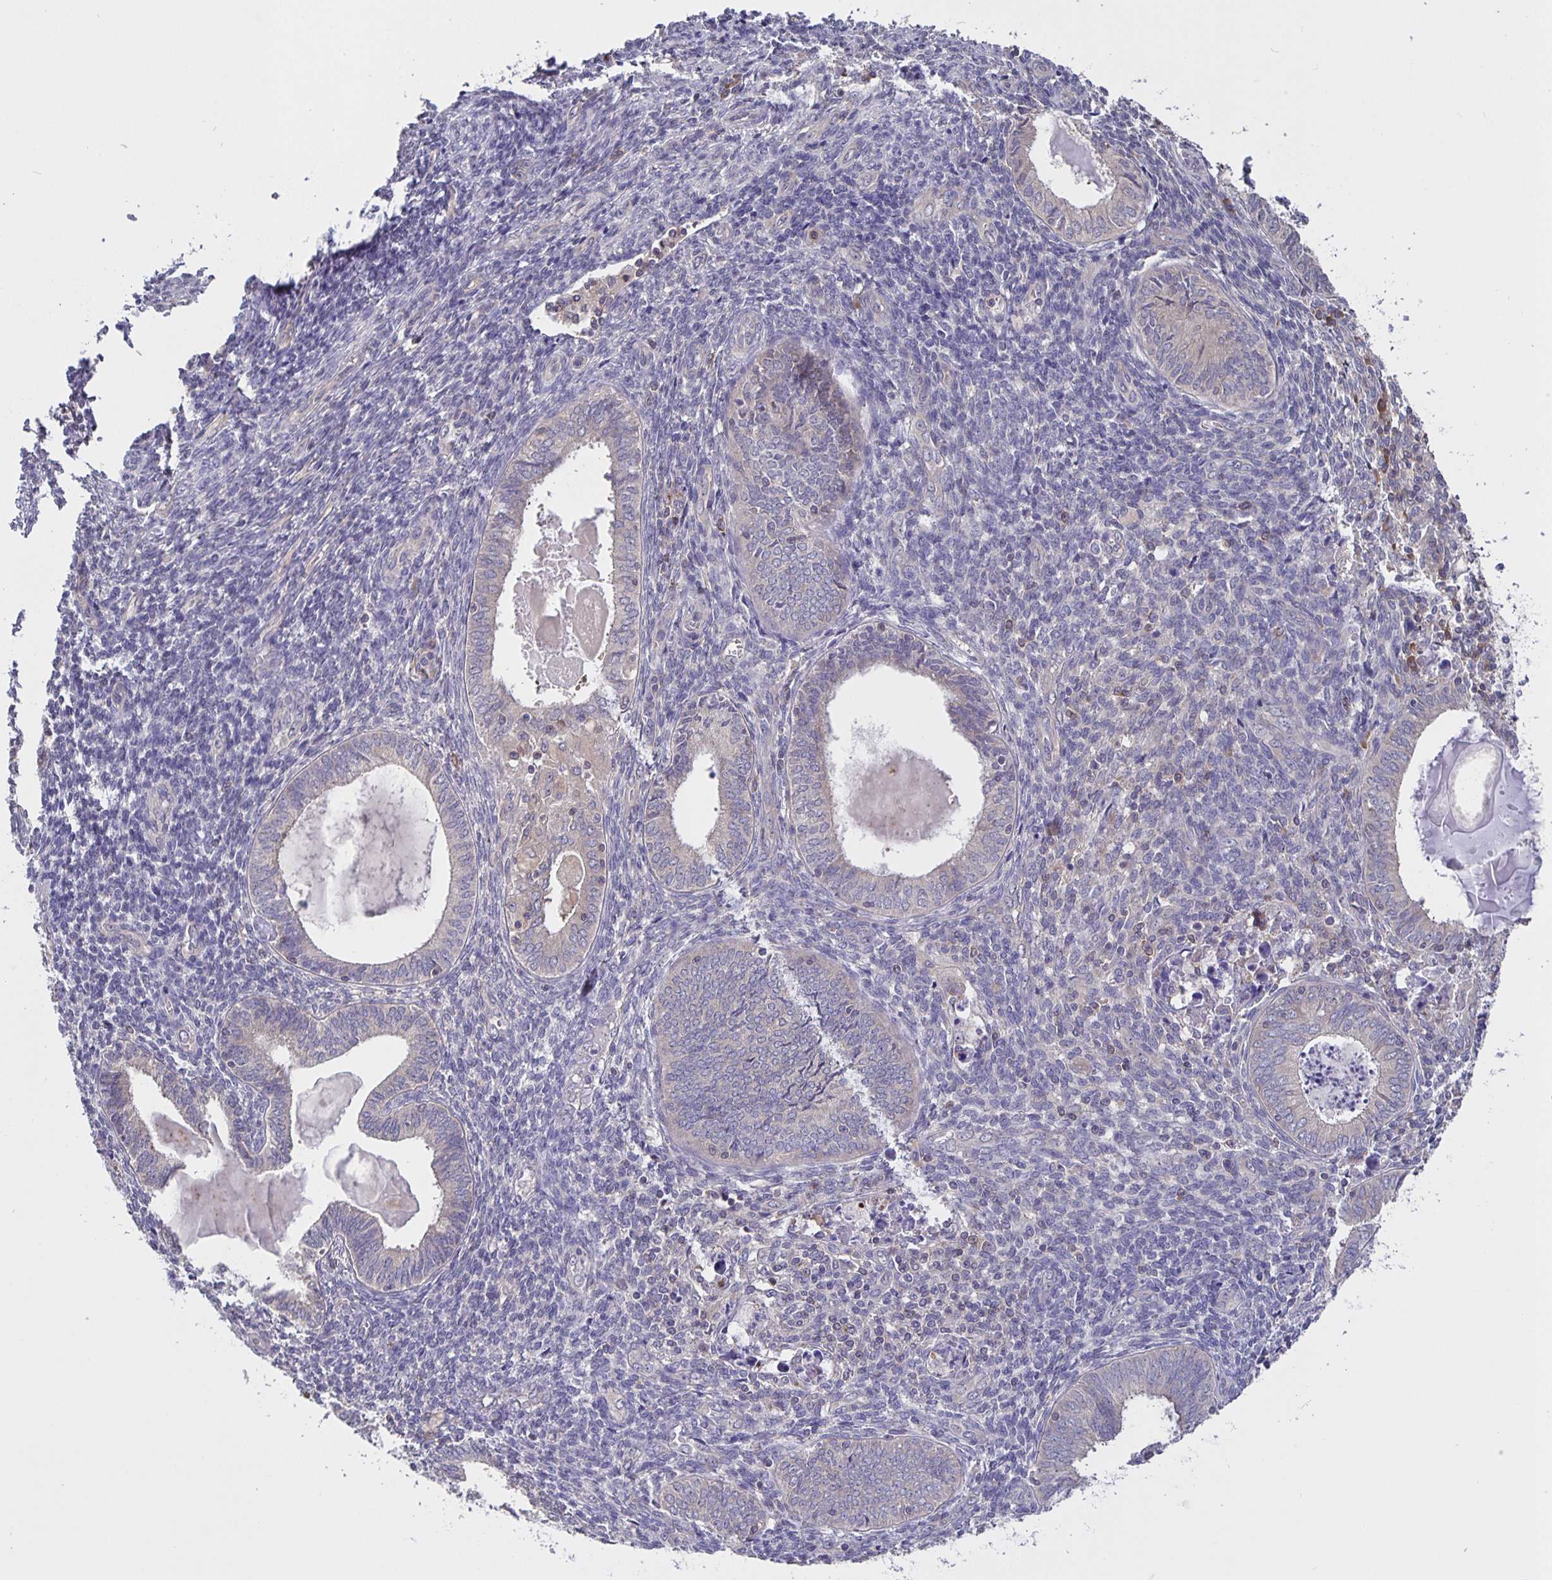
{"staining": {"intensity": "negative", "quantity": "none", "location": "none"}, "tissue": "endometrial cancer", "cell_type": "Tumor cells", "image_type": "cancer", "snomed": [{"axis": "morphology", "description": "Adenocarcinoma, NOS"}, {"axis": "topography", "description": "Uterus"}], "caption": "IHC micrograph of neoplastic tissue: human endometrial cancer (adenocarcinoma) stained with DAB (3,3'-diaminobenzidine) demonstrates no significant protein staining in tumor cells.", "gene": "FEM1C", "patient": {"sex": "female", "age": 62}}